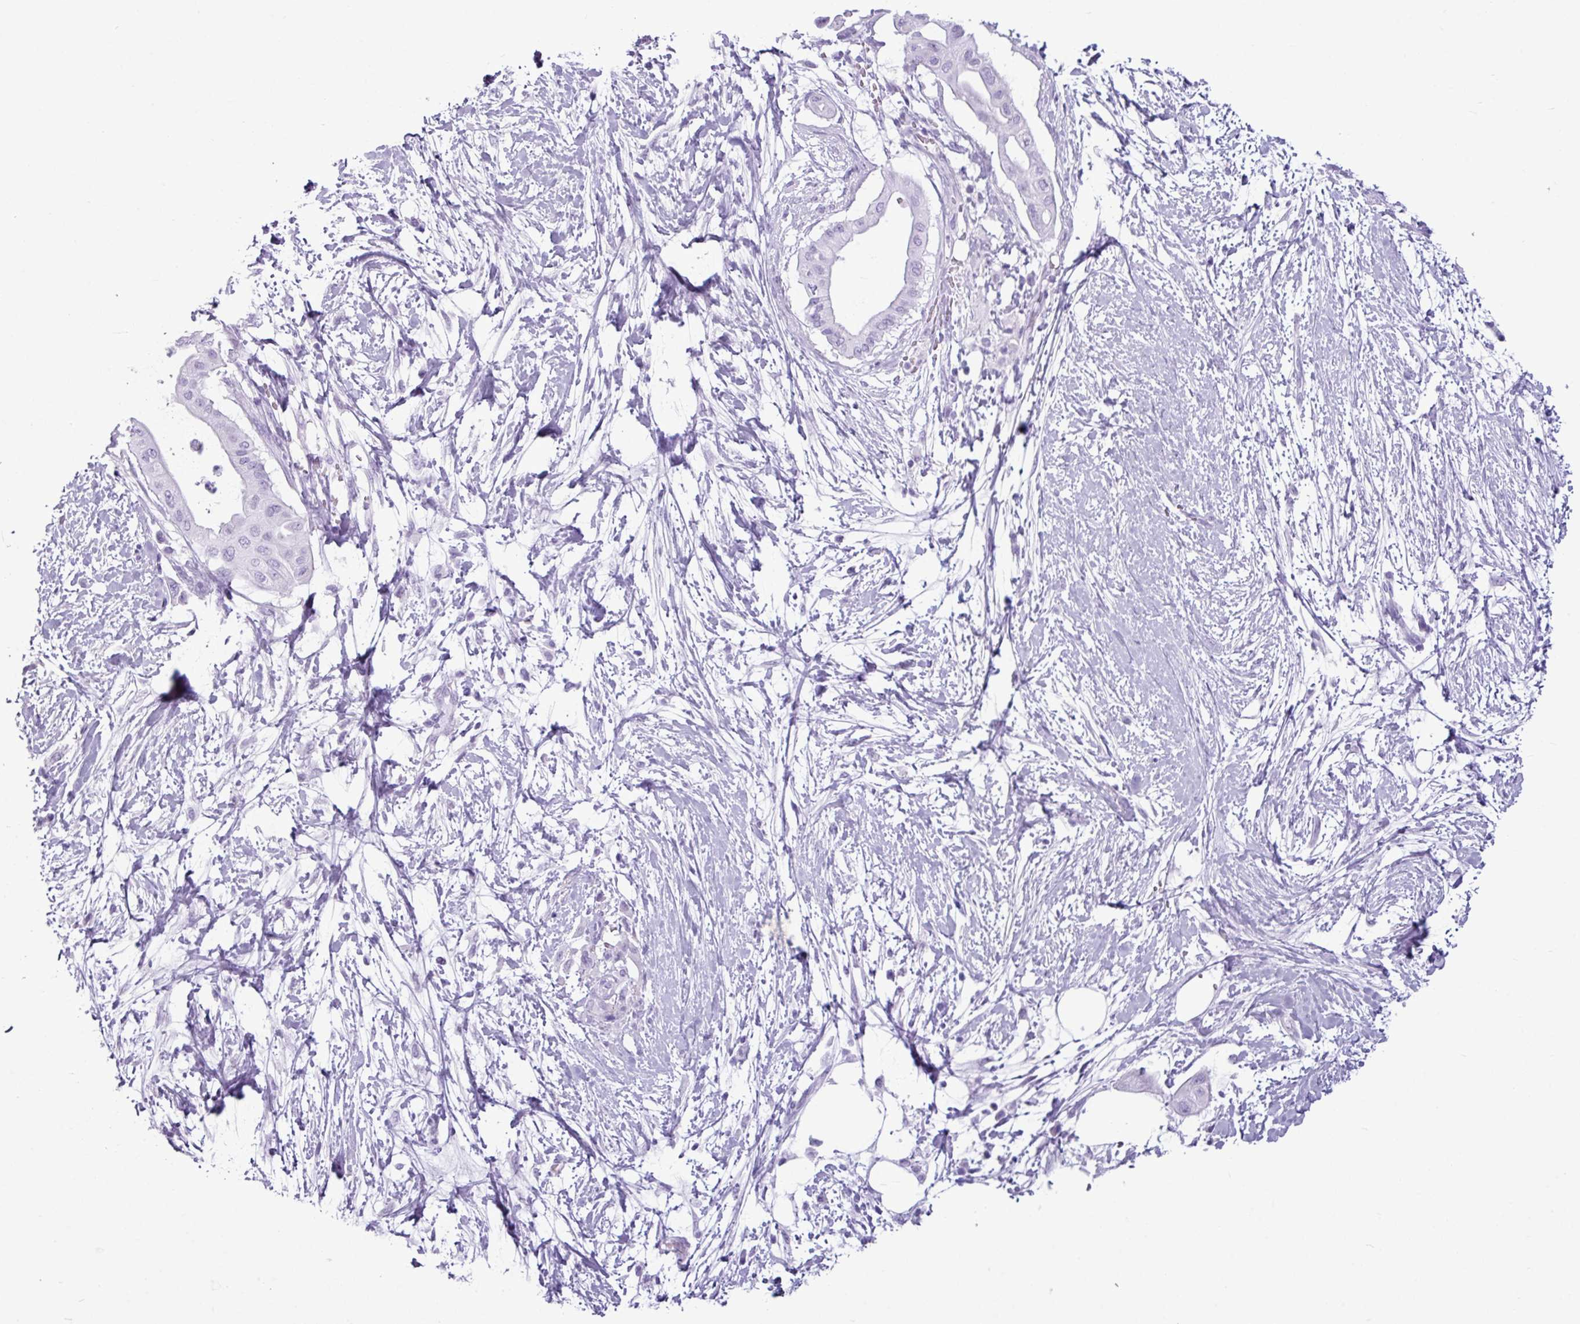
{"staining": {"intensity": "negative", "quantity": "none", "location": "none"}, "tissue": "pancreatic cancer", "cell_type": "Tumor cells", "image_type": "cancer", "snomed": [{"axis": "morphology", "description": "Adenocarcinoma, NOS"}, {"axis": "topography", "description": "Pancreas"}], "caption": "Tumor cells show no significant expression in adenocarcinoma (pancreatic).", "gene": "AMY1B", "patient": {"sex": "male", "age": 68}}